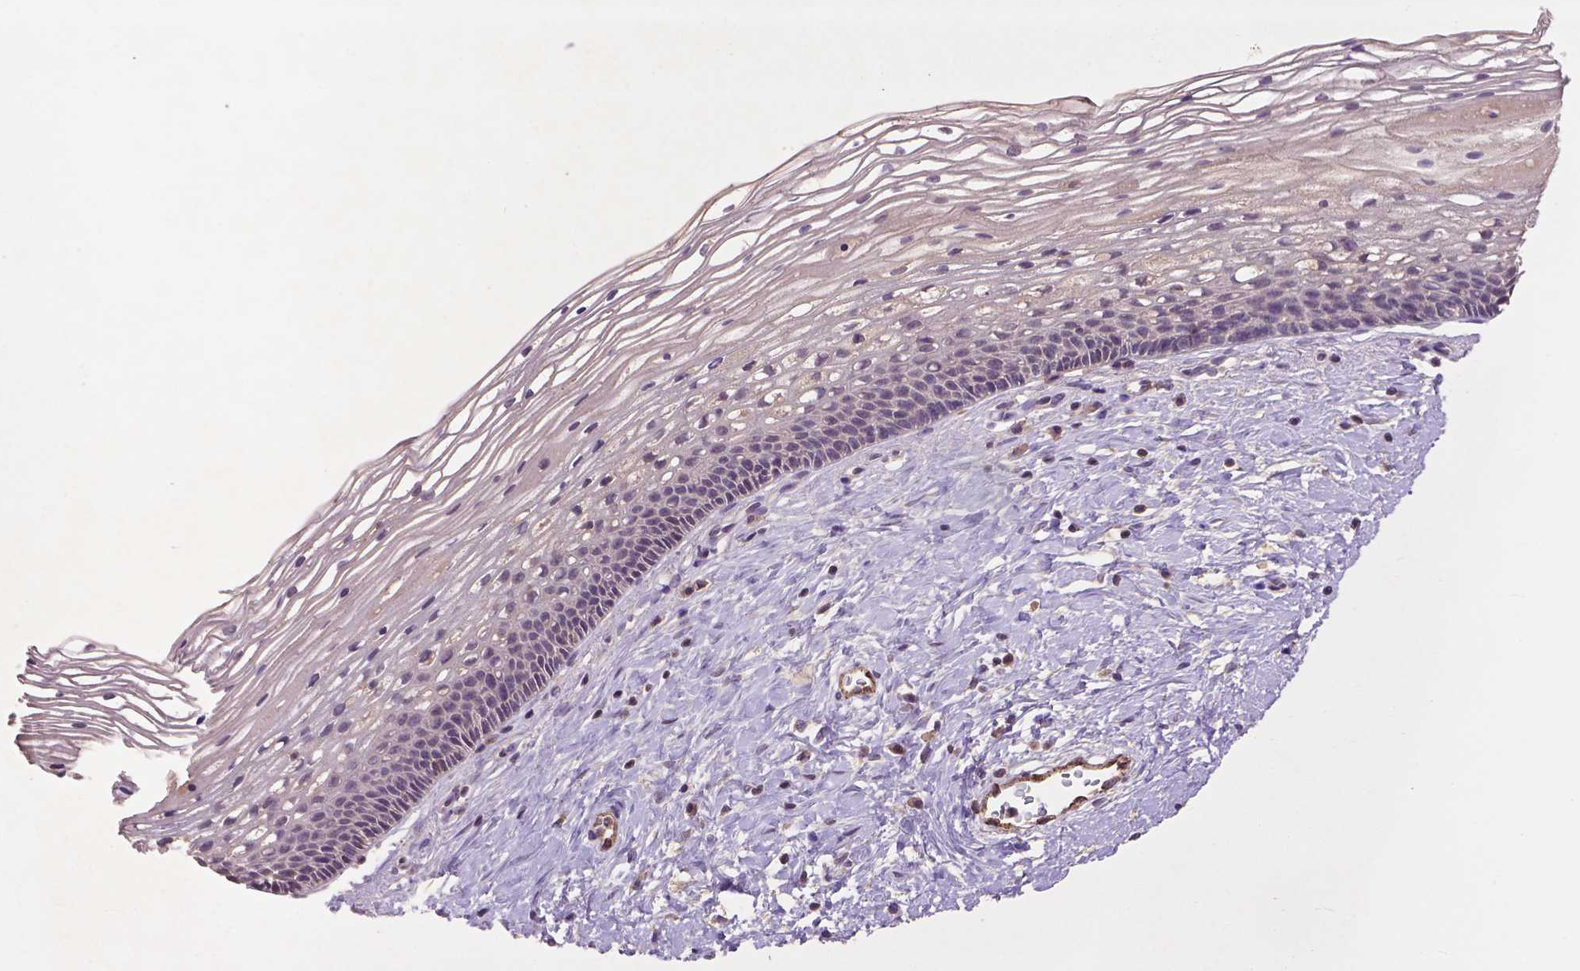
{"staining": {"intensity": "negative", "quantity": "none", "location": "none"}, "tissue": "cervix", "cell_type": "Glandular cells", "image_type": "normal", "snomed": [{"axis": "morphology", "description": "Normal tissue, NOS"}, {"axis": "topography", "description": "Cervix"}], "caption": "An immunohistochemistry photomicrograph of normal cervix is shown. There is no staining in glandular cells of cervix.", "gene": "ZNF337", "patient": {"sex": "female", "age": 34}}